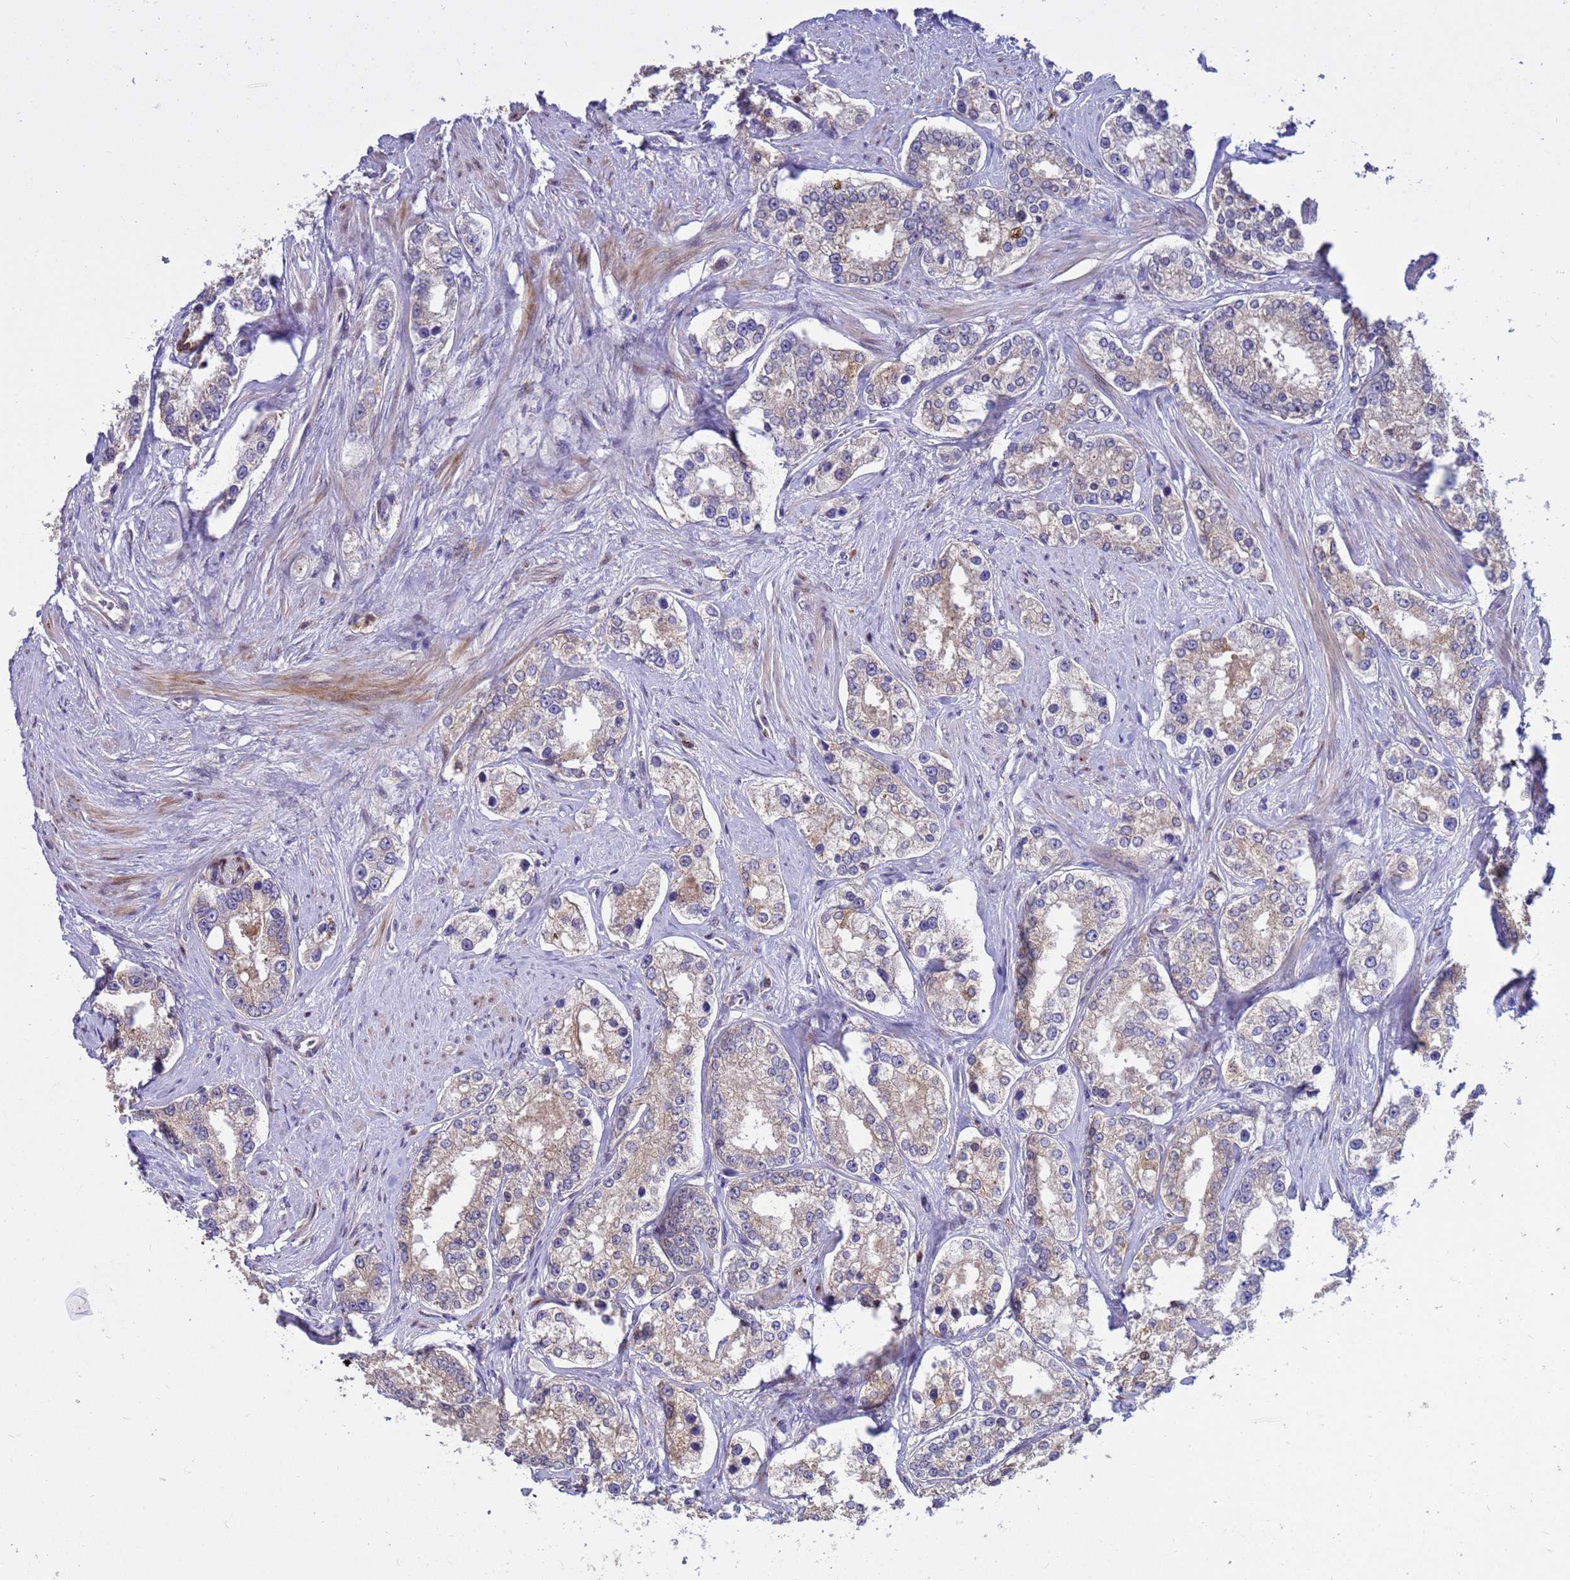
{"staining": {"intensity": "weak", "quantity": "<25%", "location": "cytoplasmic/membranous"}, "tissue": "prostate cancer", "cell_type": "Tumor cells", "image_type": "cancer", "snomed": [{"axis": "morphology", "description": "Normal tissue, NOS"}, {"axis": "morphology", "description": "Adenocarcinoma, High grade"}, {"axis": "topography", "description": "Prostate"}], "caption": "High power microscopy image of an IHC histopathology image of prostate cancer, revealing no significant positivity in tumor cells. (DAB IHC with hematoxylin counter stain).", "gene": "TUBGCP3", "patient": {"sex": "male", "age": 83}}